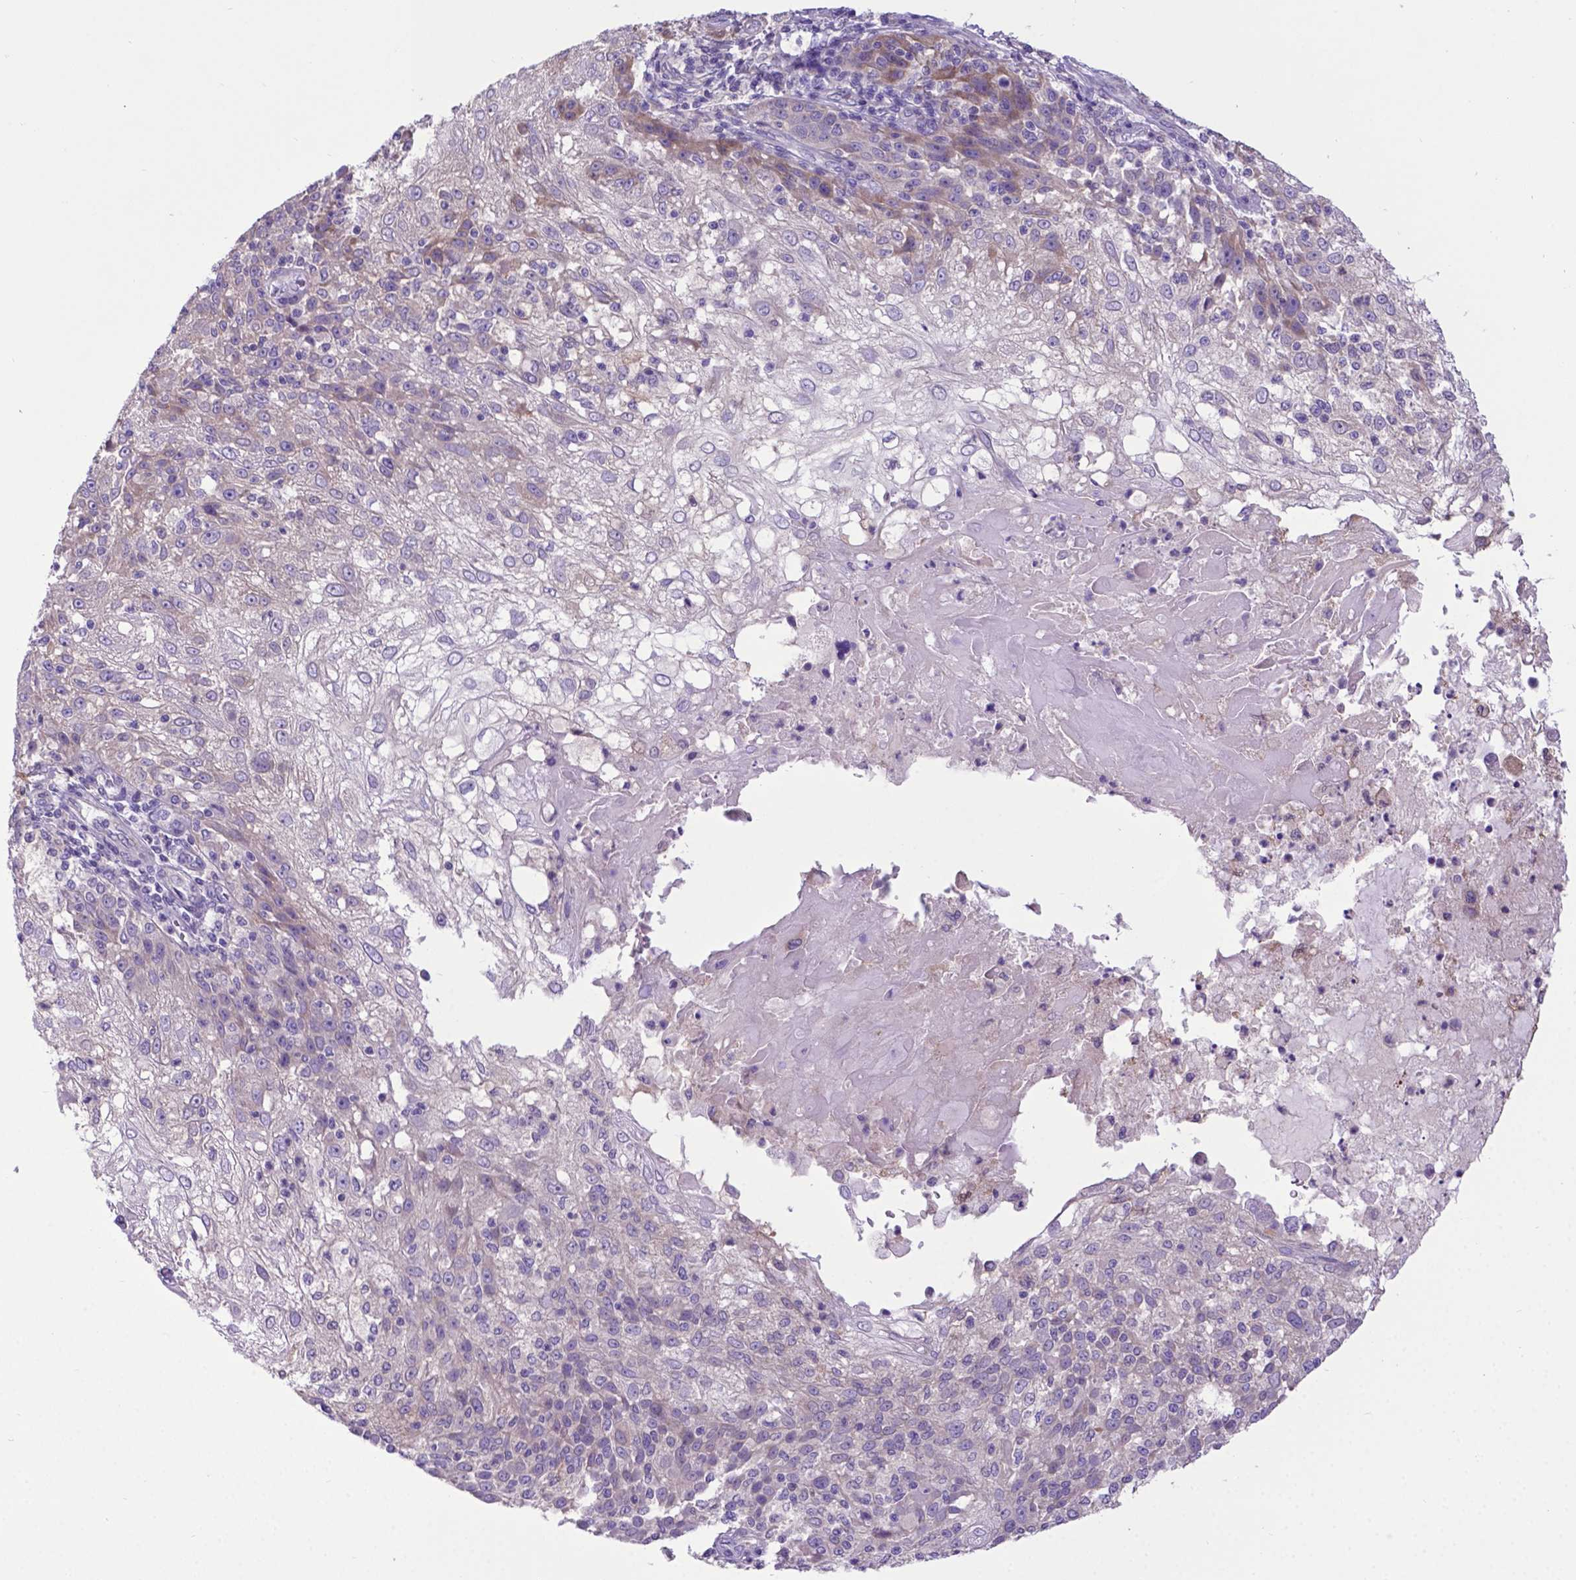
{"staining": {"intensity": "negative", "quantity": "none", "location": "none"}, "tissue": "skin cancer", "cell_type": "Tumor cells", "image_type": "cancer", "snomed": [{"axis": "morphology", "description": "Normal tissue, NOS"}, {"axis": "morphology", "description": "Squamous cell carcinoma, NOS"}, {"axis": "topography", "description": "Skin"}], "caption": "Image shows no significant protein positivity in tumor cells of skin squamous cell carcinoma. (Brightfield microscopy of DAB (3,3'-diaminobenzidine) immunohistochemistry at high magnification).", "gene": "ADRA2B", "patient": {"sex": "female", "age": 83}}